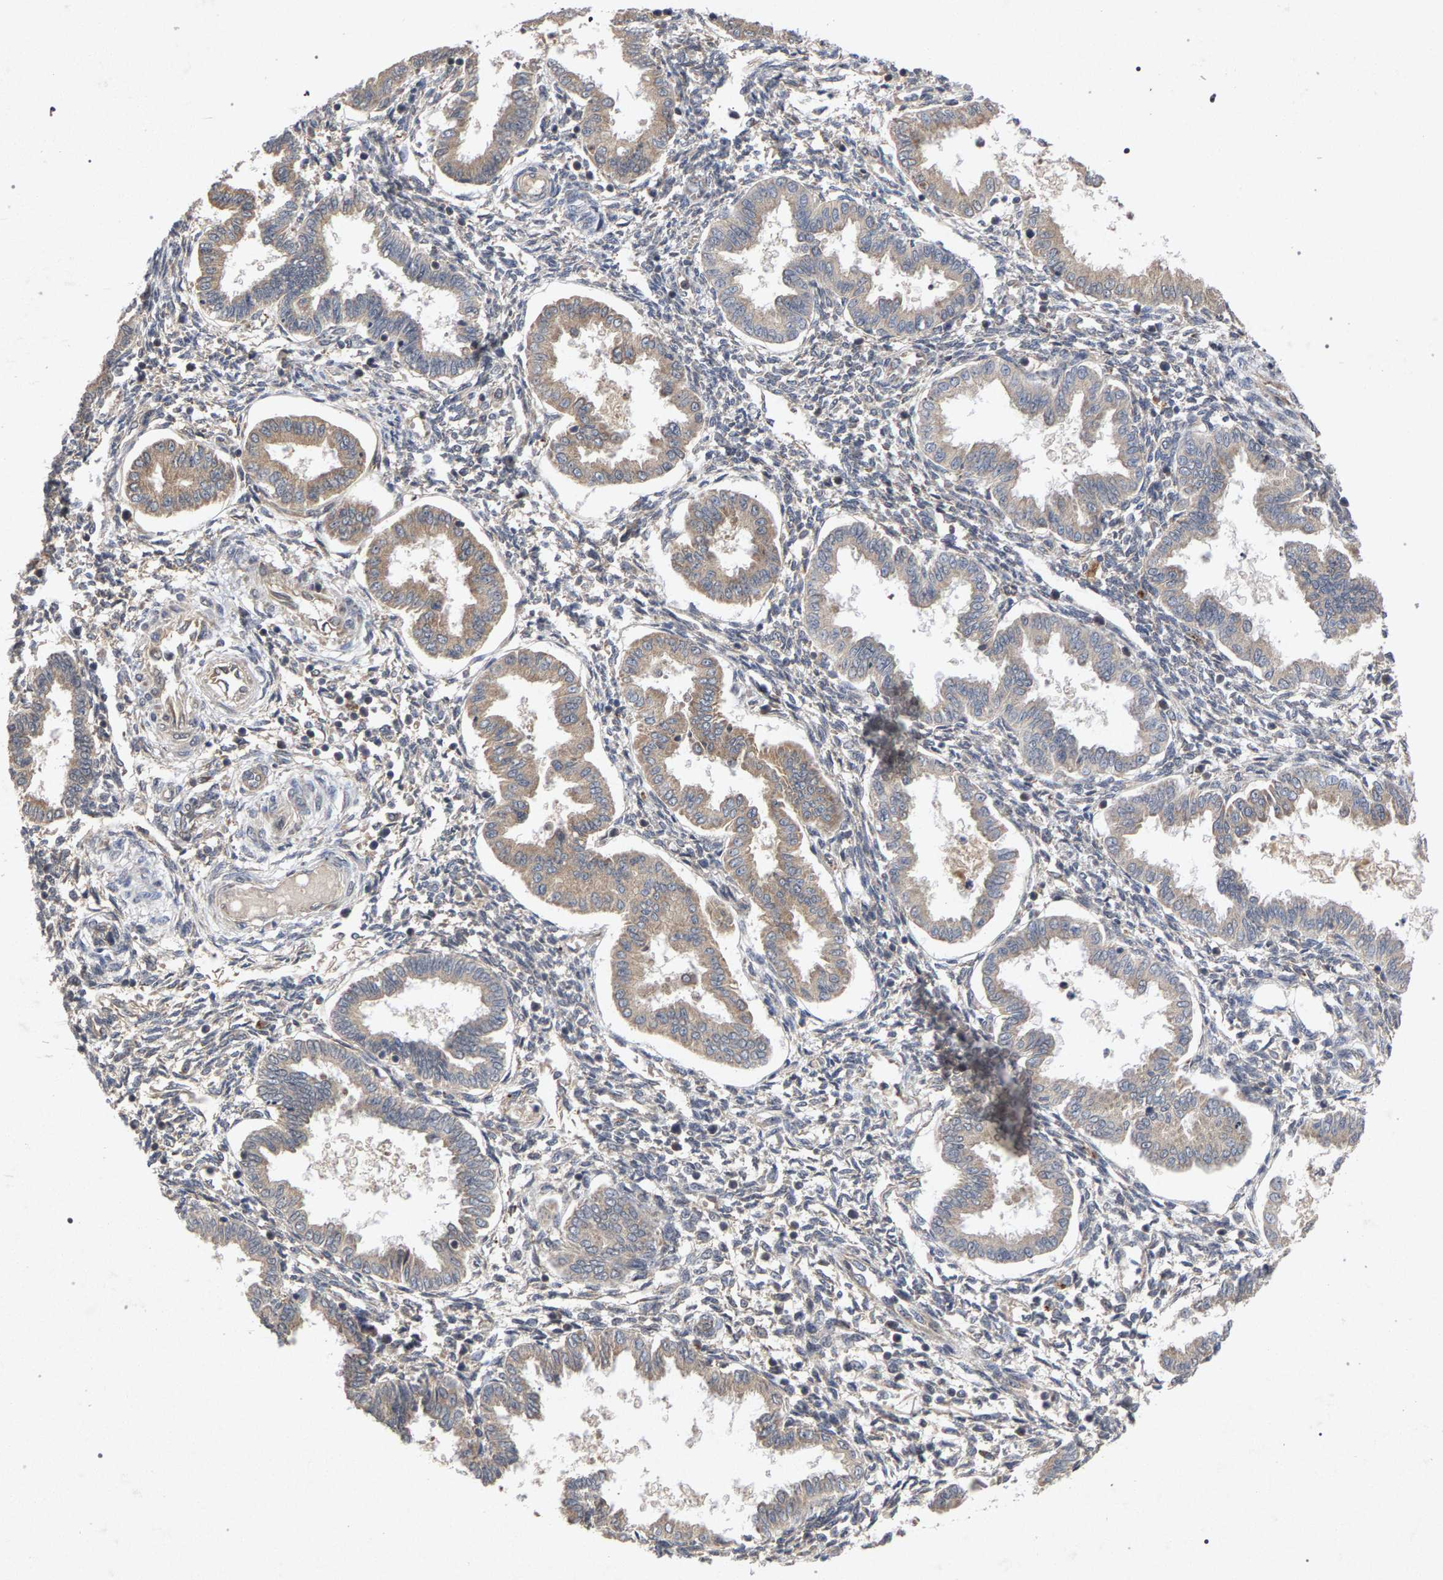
{"staining": {"intensity": "weak", "quantity": "25%-75%", "location": "cytoplasmic/membranous"}, "tissue": "endometrium", "cell_type": "Cells in endometrial stroma", "image_type": "normal", "snomed": [{"axis": "morphology", "description": "Normal tissue, NOS"}, {"axis": "topography", "description": "Endometrium"}], "caption": "This histopathology image exhibits unremarkable endometrium stained with immunohistochemistry (IHC) to label a protein in brown. The cytoplasmic/membranous of cells in endometrial stroma show weak positivity for the protein. Nuclei are counter-stained blue.", "gene": "SLC4A4", "patient": {"sex": "female", "age": 33}}